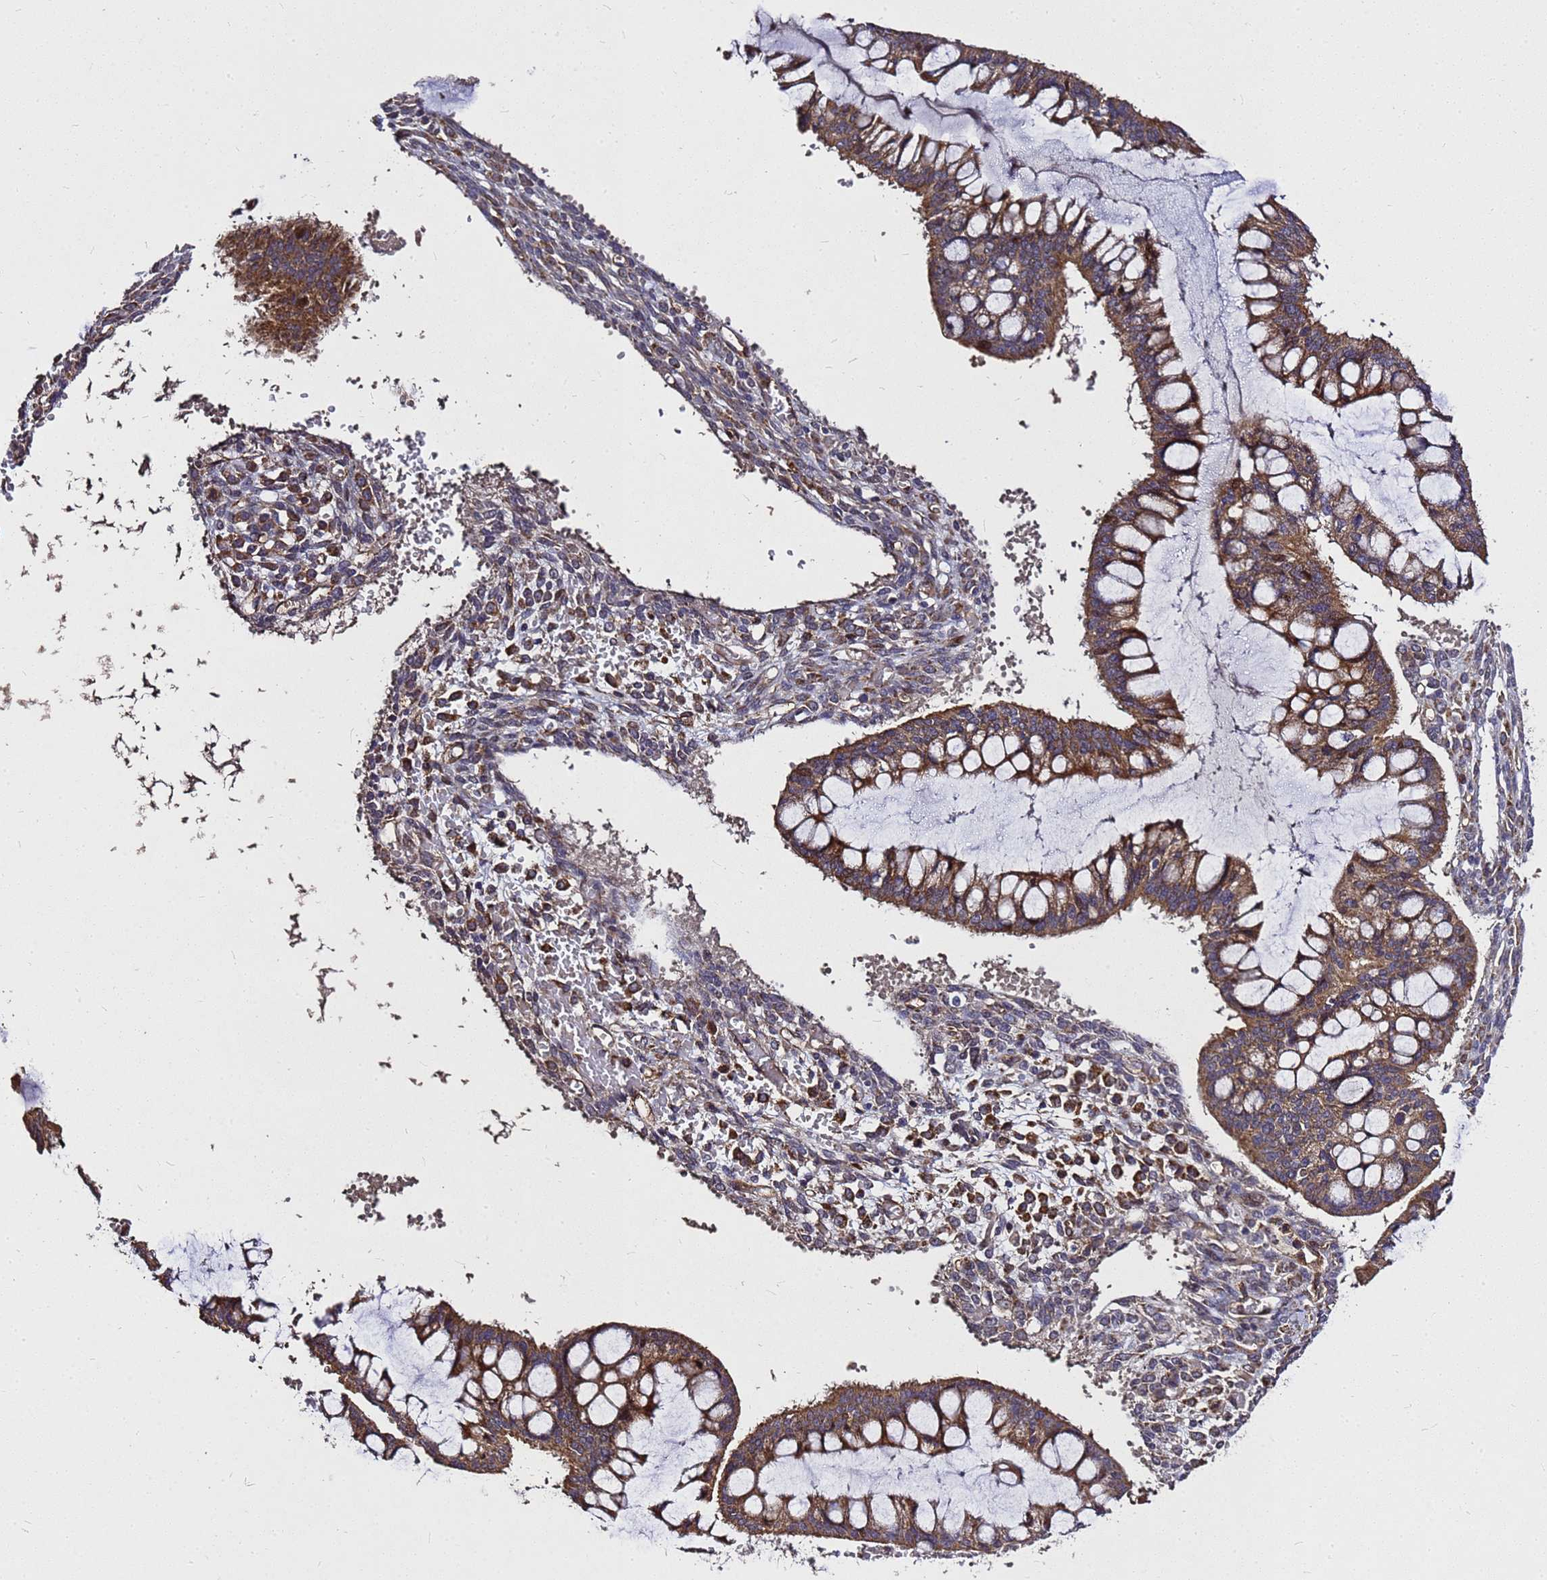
{"staining": {"intensity": "moderate", "quantity": ">75%", "location": "cytoplasmic/membranous"}, "tissue": "ovarian cancer", "cell_type": "Tumor cells", "image_type": "cancer", "snomed": [{"axis": "morphology", "description": "Cystadenocarcinoma, mucinous, NOS"}, {"axis": "topography", "description": "Ovary"}], "caption": "Protein analysis of ovarian cancer tissue demonstrates moderate cytoplasmic/membranous staining in approximately >75% of tumor cells. (brown staining indicates protein expression, while blue staining denotes nuclei).", "gene": "RSPRY1", "patient": {"sex": "female", "age": 73}}